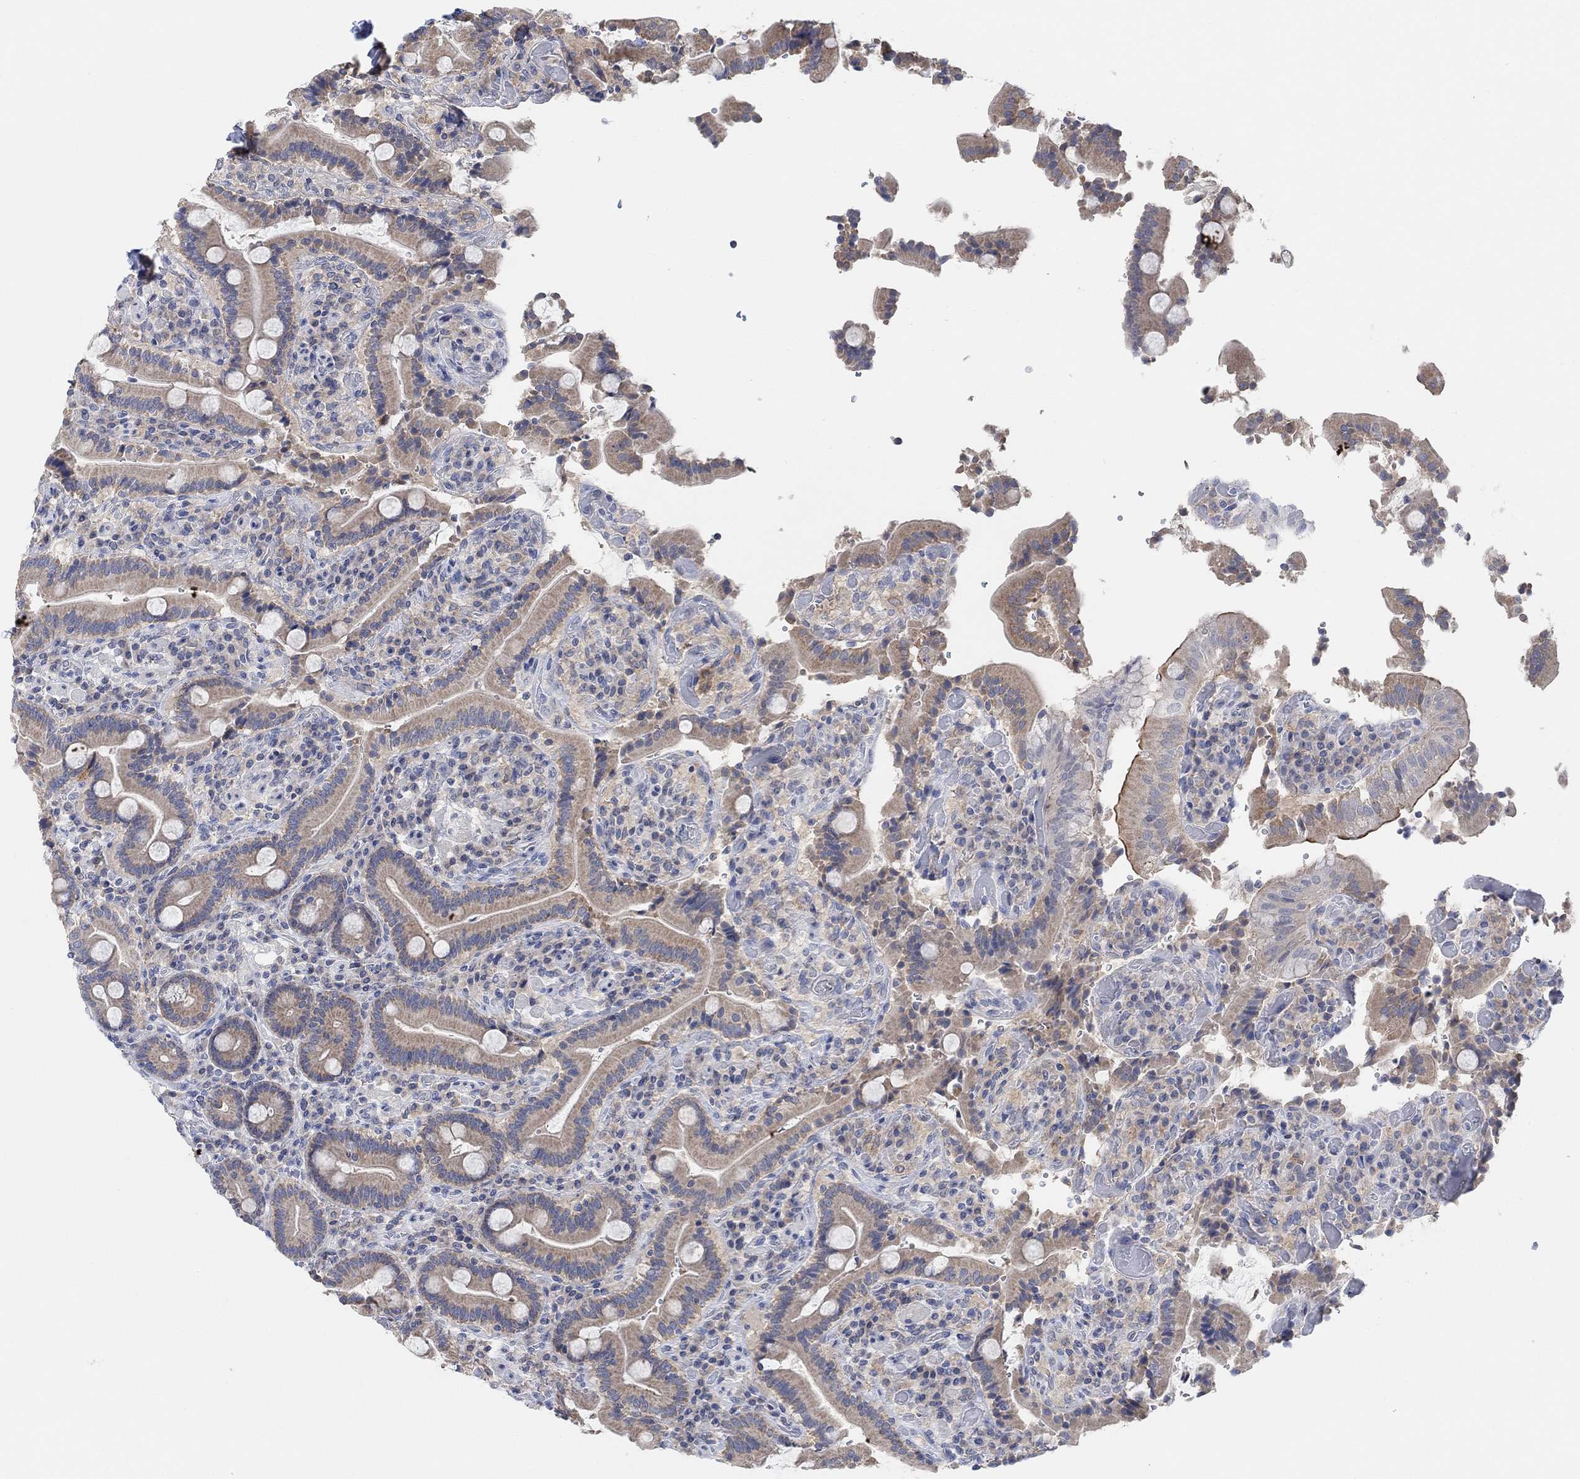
{"staining": {"intensity": "weak", "quantity": "25%-75%", "location": "cytoplasmic/membranous"}, "tissue": "duodenum", "cell_type": "Glandular cells", "image_type": "normal", "snomed": [{"axis": "morphology", "description": "Normal tissue, NOS"}, {"axis": "topography", "description": "Duodenum"}], "caption": "Benign duodenum displays weak cytoplasmic/membranous positivity in about 25%-75% of glandular cells, visualized by immunohistochemistry. (DAB IHC, brown staining for protein, blue staining for nuclei).", "gene": "RIMS1", "patient": {"sex": "female", "age": 62}}